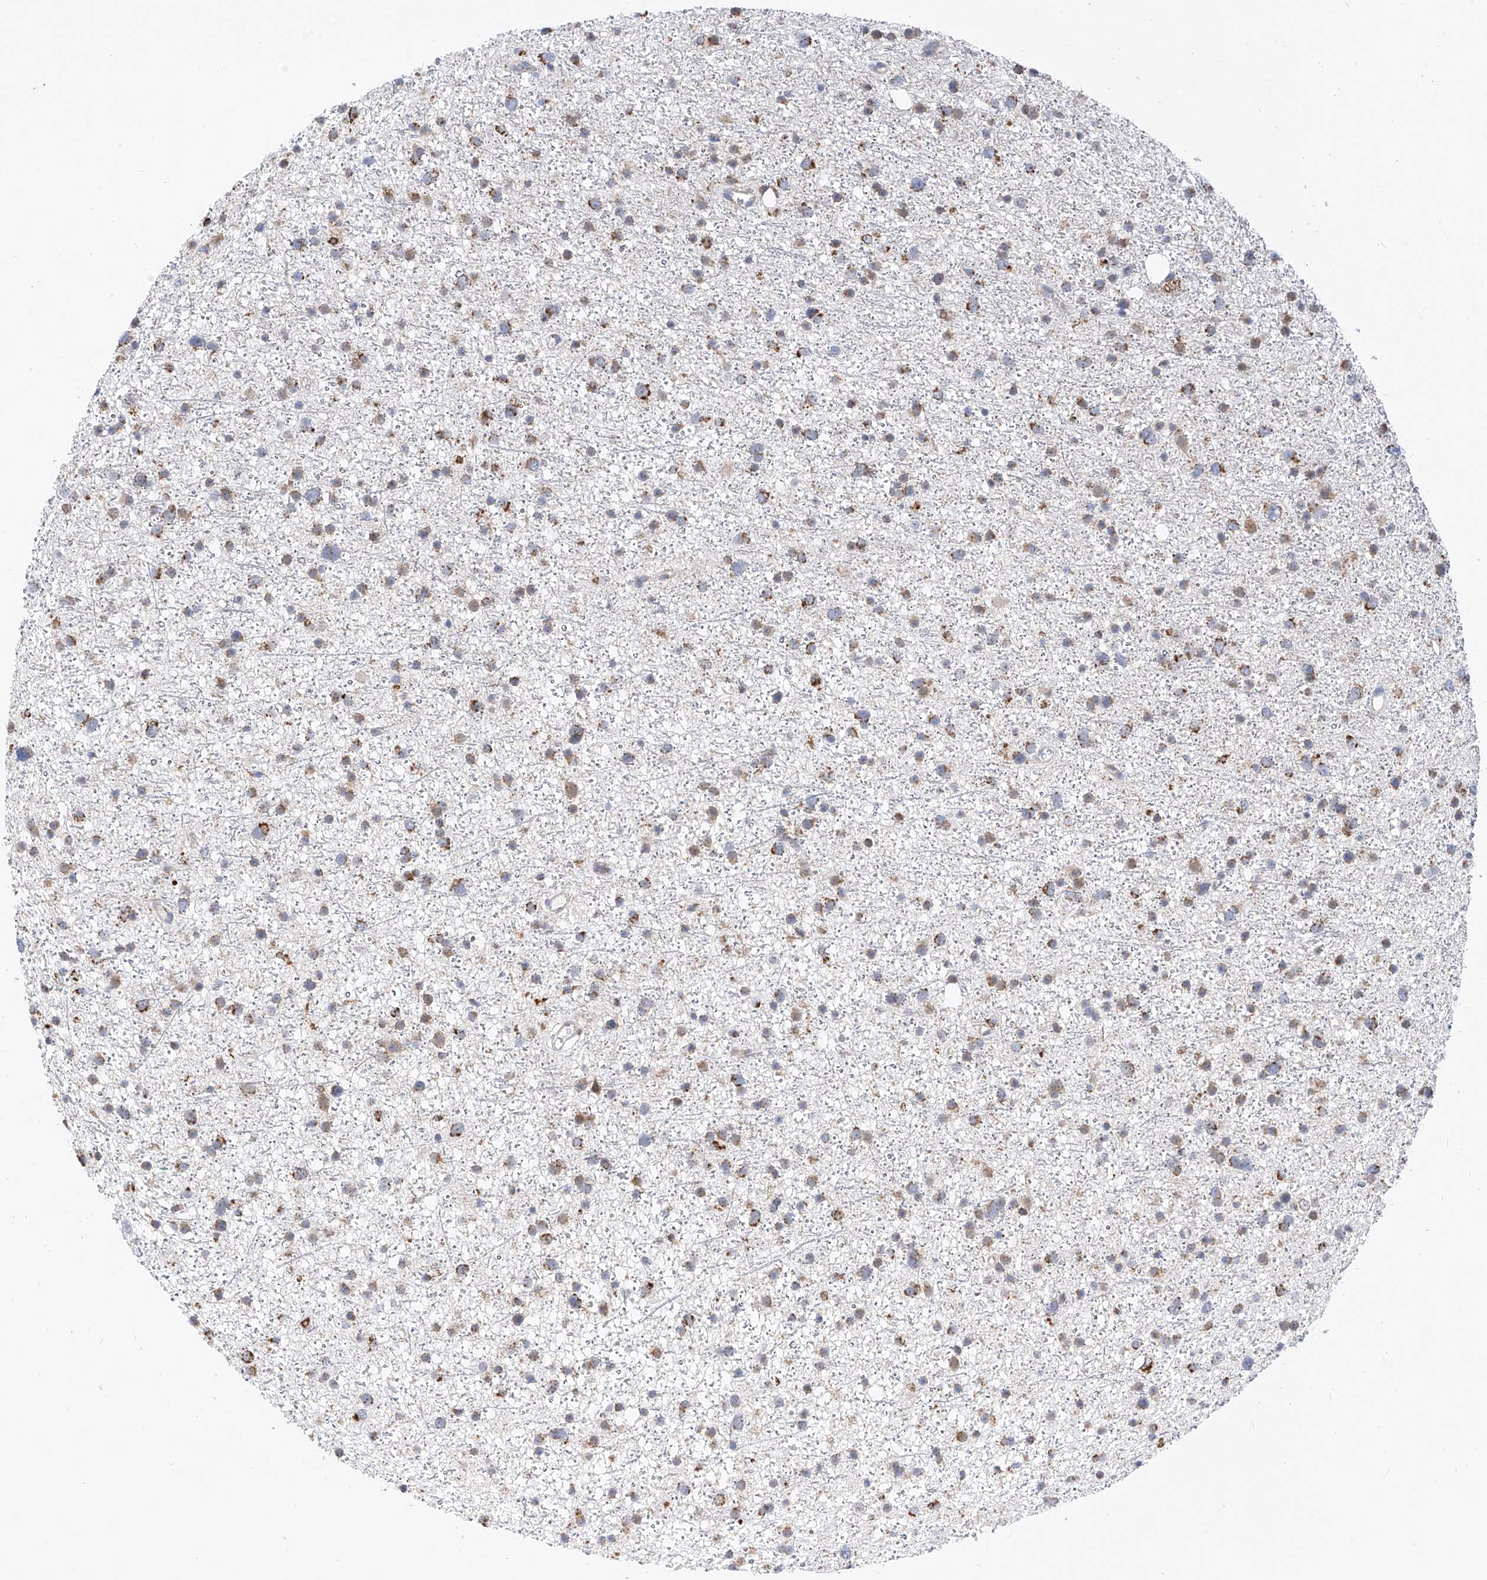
{"staining": {"intensity": "moderate", "quantity": "25%-75%", "location": "cytoplasmic/membranous"}, "tissue": "glioma", "cell_type": "Tumor cells", "image_type": "cancer", "snomed": [{"axis": "morphology", "description": "Glioma, malignant, Low grade"}, {"axis": "topography", "description": "Cerebral cortex"}], "caption": "Immunohistochemical staining of malignant low-grade glioma displays medium levels of moderate cytoplasmic/membranous positivity in approximately 25%-75% of tumor cells.", "gene": "NALCN", "patient": {"sex": "female", "age": 39}}